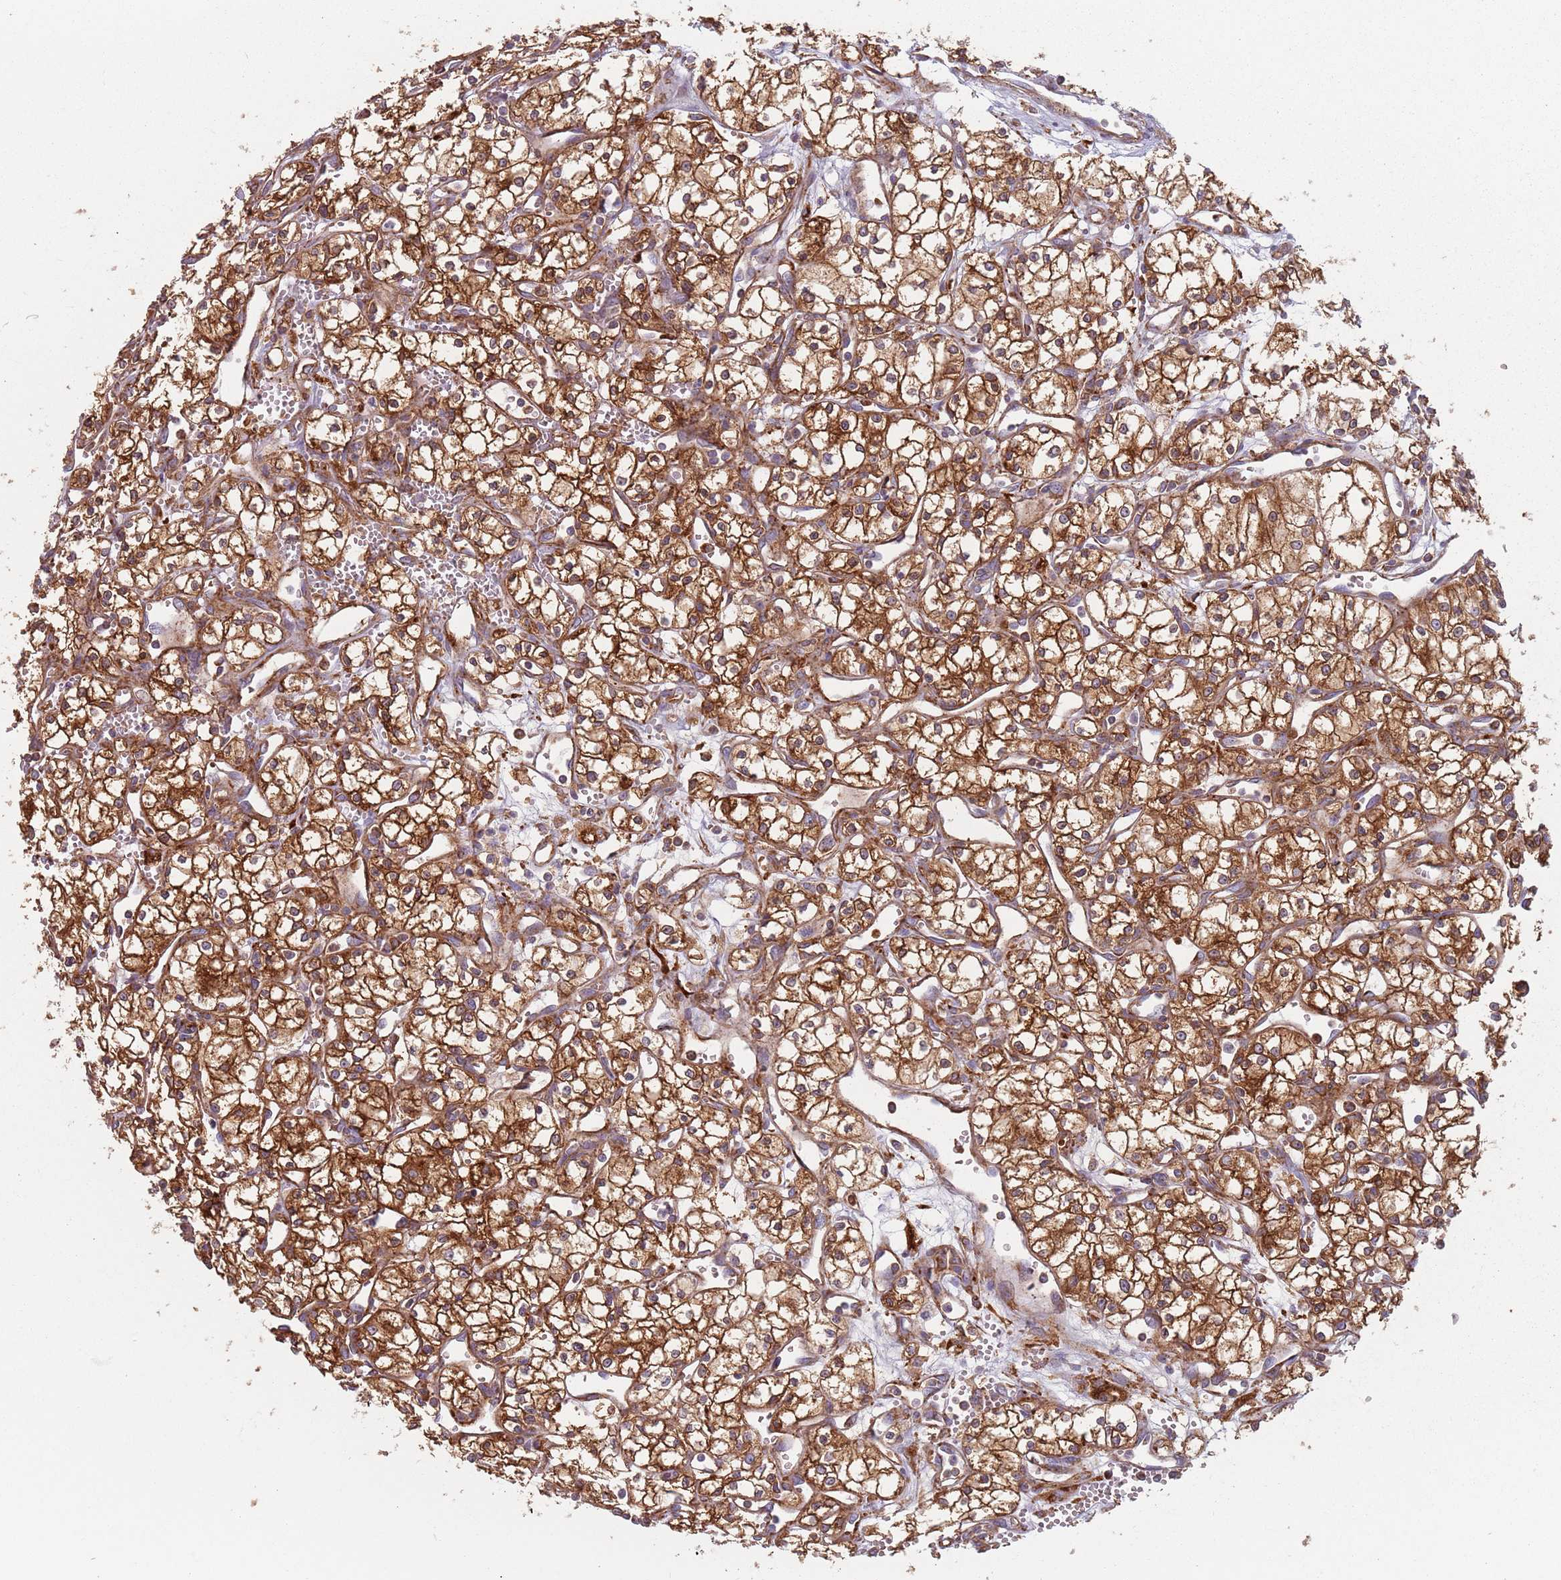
{"staining": {"intensity": "strong", "quantity": ">75%", "location": "cytoplasmic/membranous"}, "tissue": "renal cancer", "cell_type": "Tumor cells", "image_type": "cancer", "snomed": [{"axis": "morphology", "description": "Adenocarcinoma, NOS"}, {"axis": "topography", "description": "Kidney"}], "caption": "Immunohistochemistry (IHC) micrograph of neoplastic tissue: human renal adenocarcinoma stained using IHC shows high levels of strong protein expression localized specifically in the cytoplasmic/membranous of tumor cells, appearing as a cytoplasmic/membranous brown color.", "gene": "TPD52L2", "patient": {"sex": "male", "age": 59}}